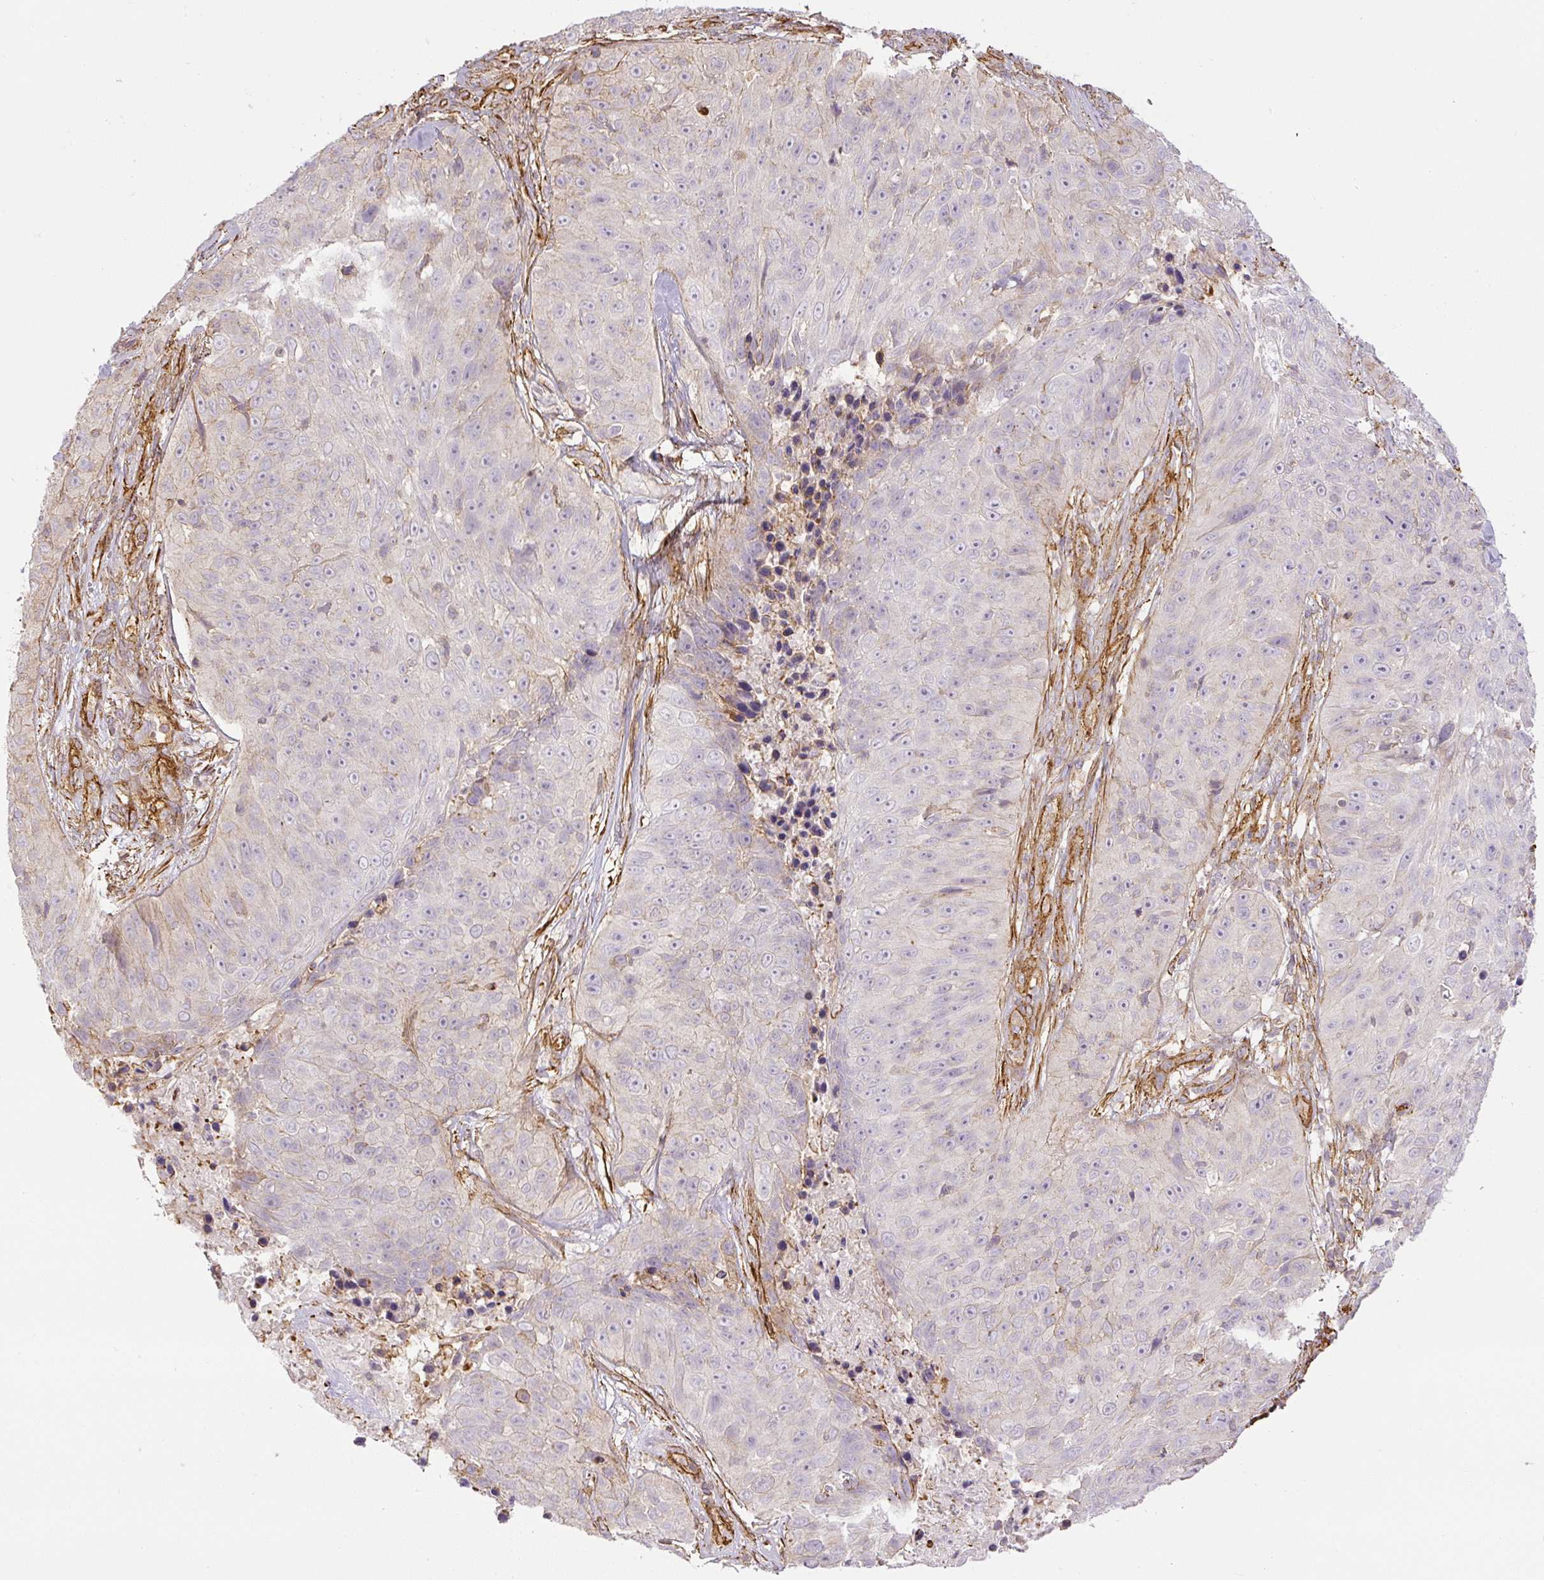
{"staining": {"intensity": "negative", "quantity": "none", "location": "none"}, "tissue": "skin cancer", "cell_type": "Tumor cells", "image_type": "cancer", "snomed": [{"axis": "morphology", "description": "Squamous cell carcinoma, NOS"}, {"axis": "topography", "description": "Skin"}], "caption": "This histopathology image is of squamous cell carcinoma (skin) stained with immunohistochemistry to label a protein in brown with the nuclei are counter-stained blue. There is no staining in tumor cells.", "gene": "MYL12A", "patient": {"sex": "female", "age": 87}}